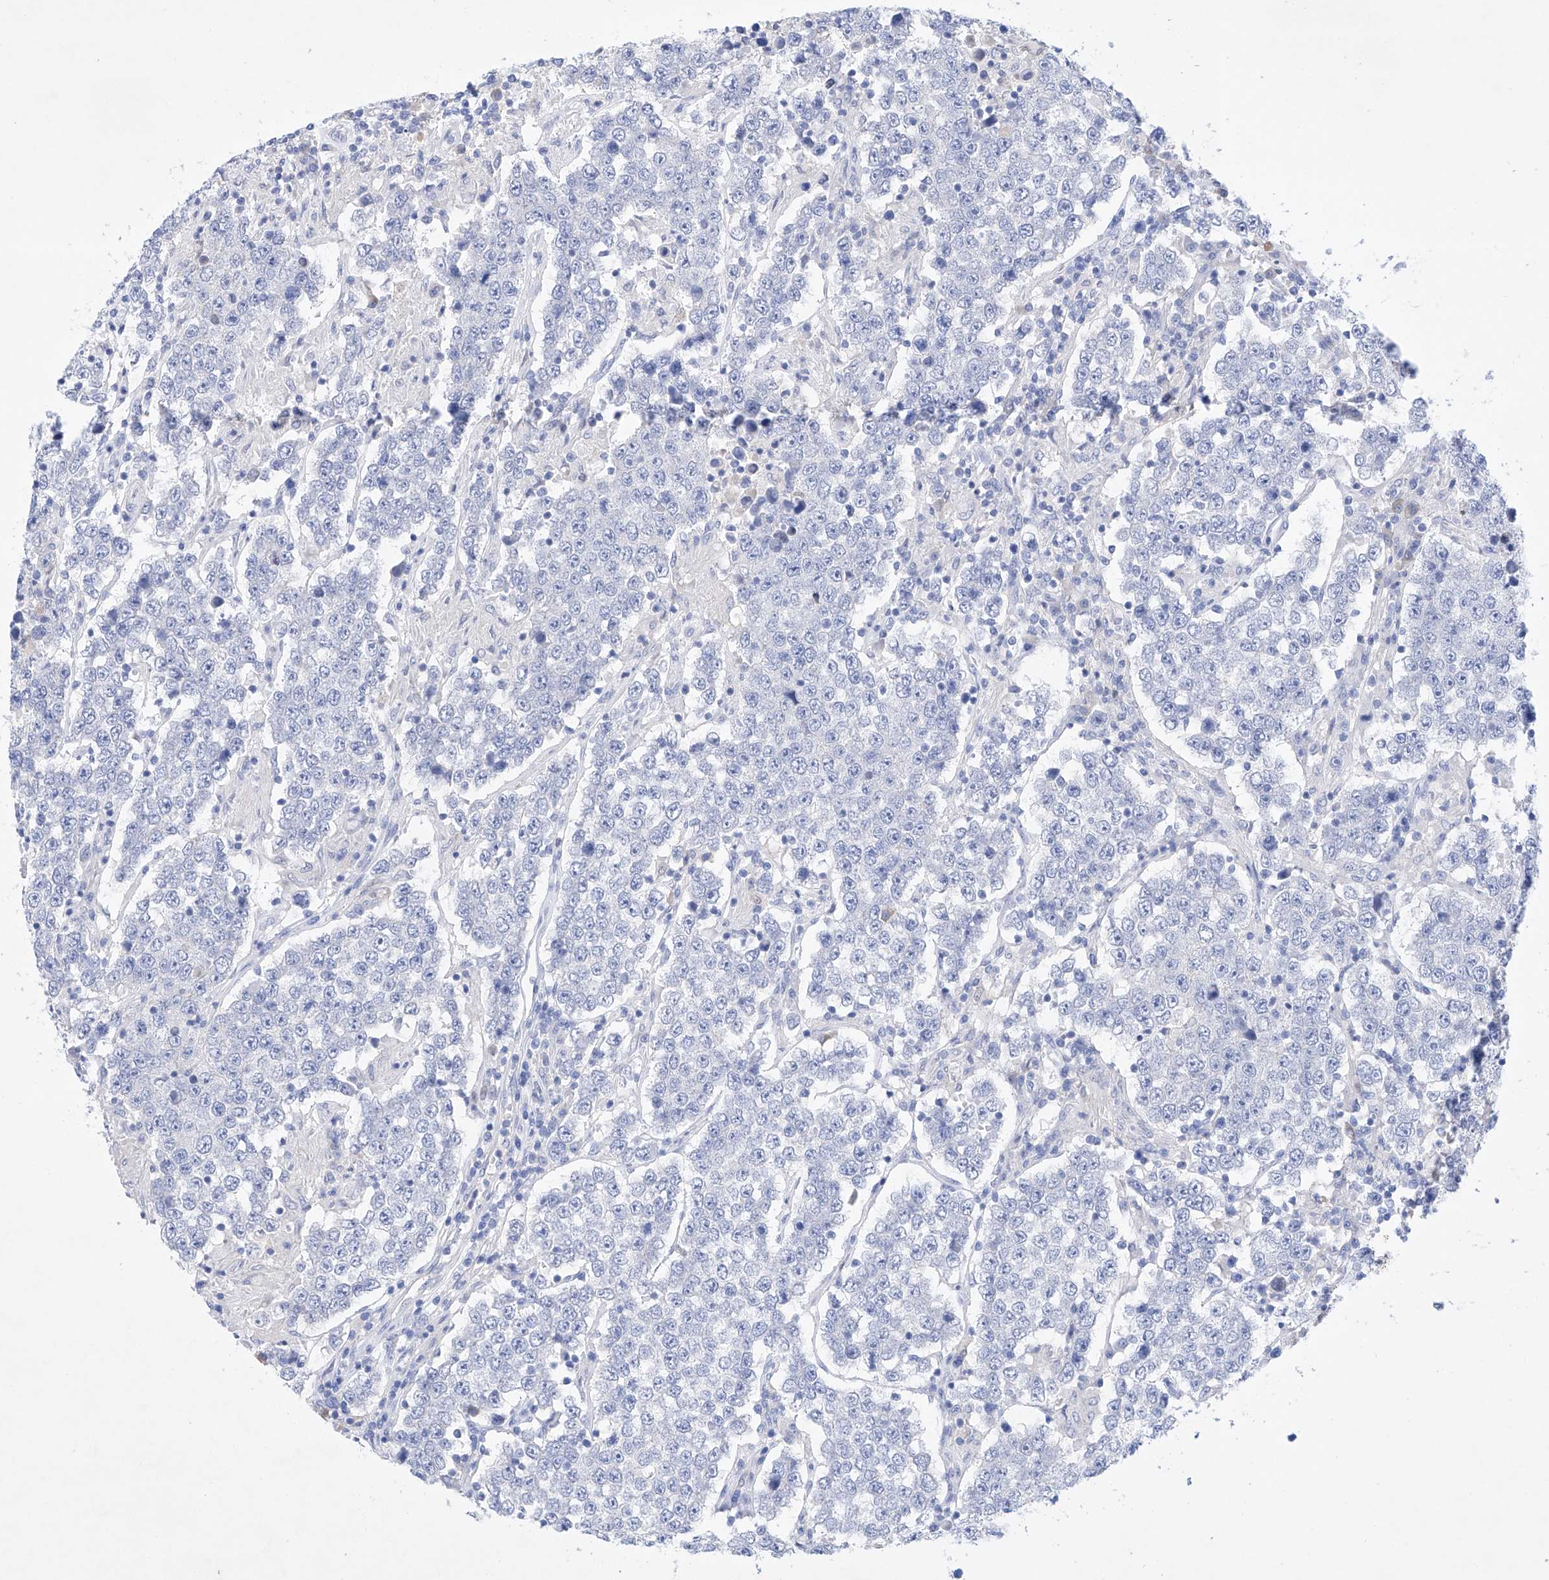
{"staining": {"intensity": "negative", "quantity": "none", "location": "none"}, "tissue": "testis cancer", "cell_type": "Tumor cells", "image_type": "cancer", "snomed": [{"axis": "morphology", "description": "Normal tissue, NOS"}, {"axis": "morphology", "description": "Urothelial carcinoma, High grade"}, {"axis": "morphology", "description": "Seminoma, NOS"}, {"axis": "morphology", "description": "Carcinoma, Embryonal, NOS"}, {"axis": "topography", "description": "Urinary bladder"}, {"axis": "topography", "description": "Testis"}], "caption": "This is a micrograph of IHC staining of testis cancer (high-grade urothelial carcinoma), which shows no positivity in tumor cells. (DAB (3,3'-diaminobenzidine) IHC, high magnification).", "gene": "LURAP1", "patient": {"sex": "male", "age": 41}}